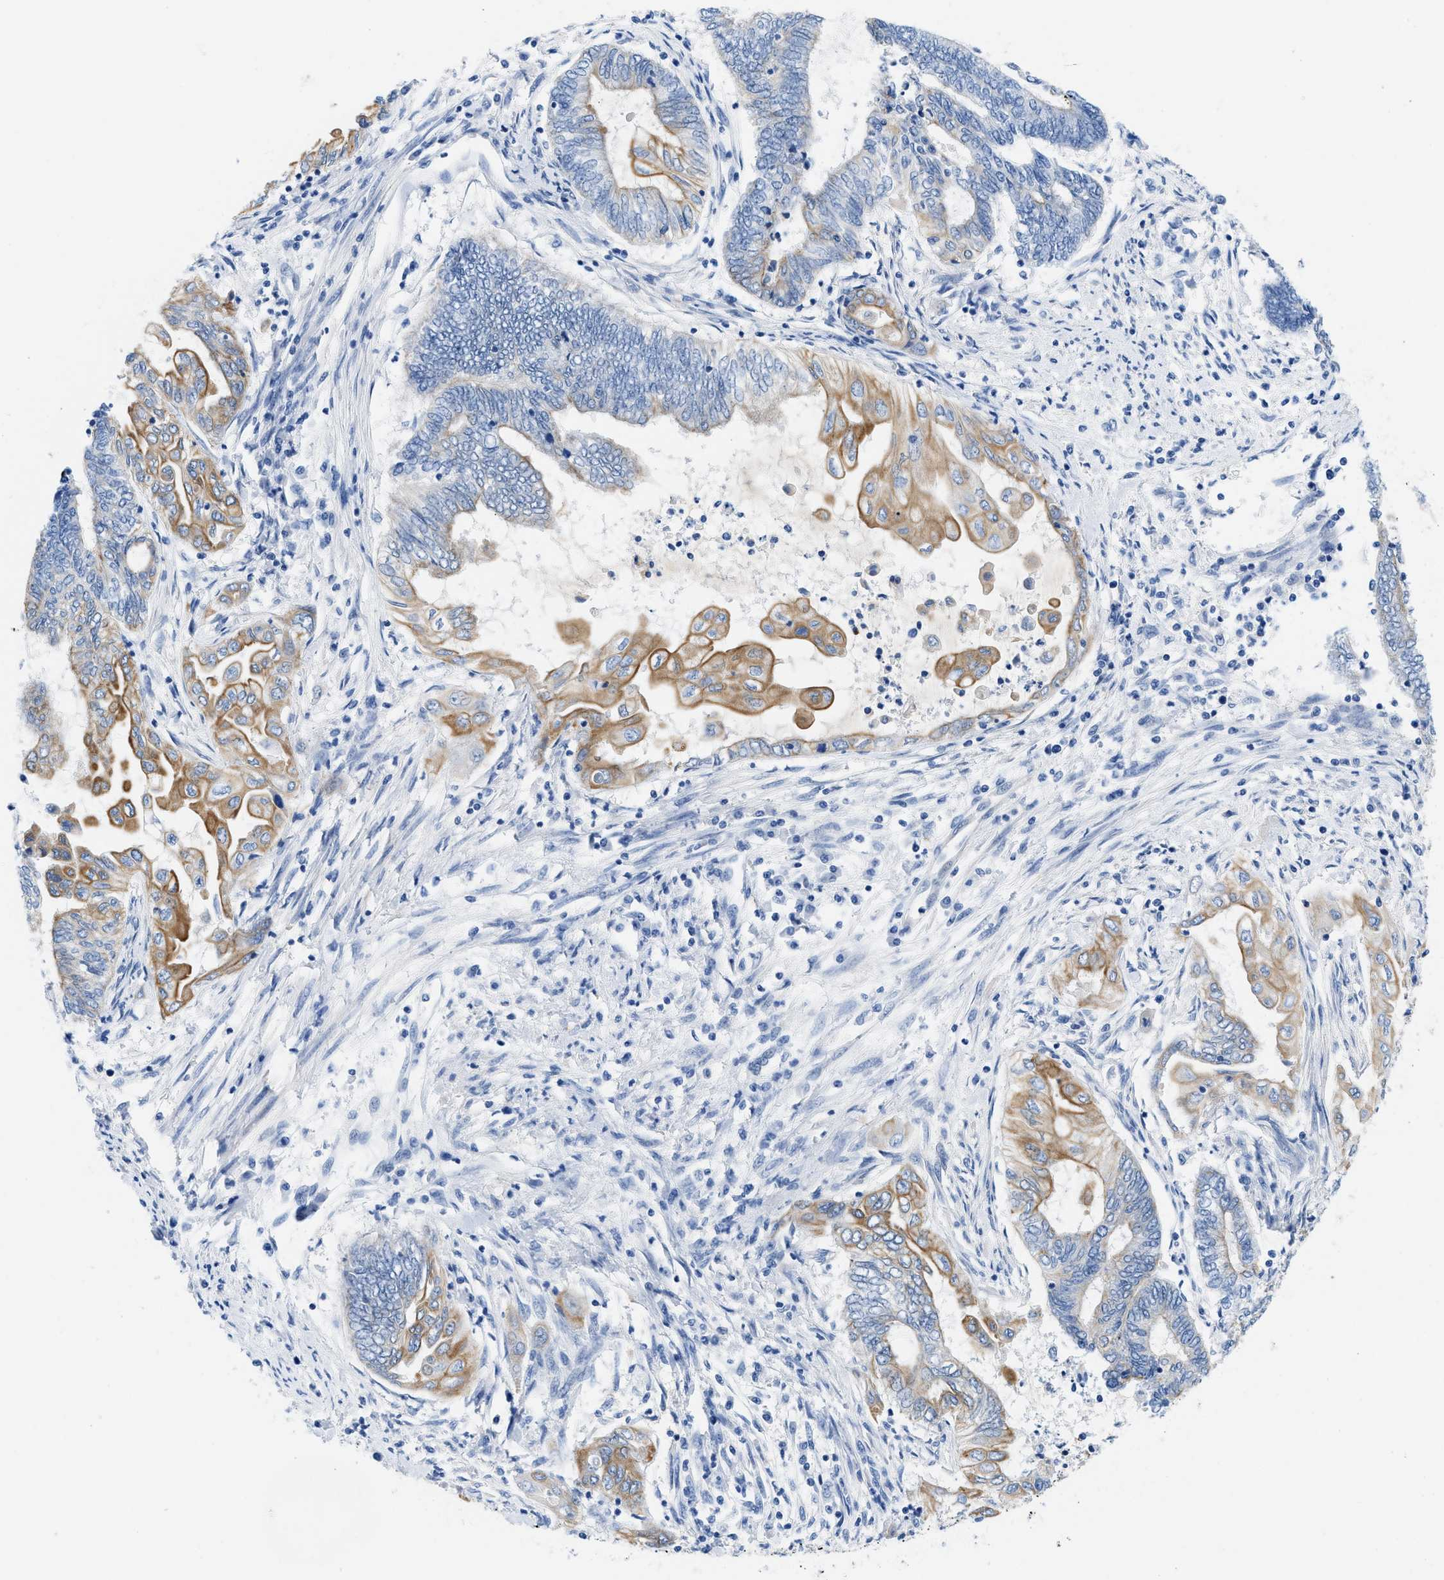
{"staining": {"intensity": "moderate", "quantity": "25%-75%", "location": "cytoplasmic/membranous"}, "tissue": "endometrial cancer", "cell_type": "Tumor cells", "image_type": "cancer", "snomed": [{"axis": "morphology", "description": "Adenocarcinoma, NOS"}, {"axis": "topography", "description": "Uterus"}, {"axis": "topography", "description": "Endometrium"}], "caption": "About 25%-75% of tumor cells in human endometrial cancer (adenocarcinoma) reveal moderate cytoplasmic/membranous protein staining as visualized by brown immunohistochemical staining.", "gene": "BPGM", "patient": {"sex": "female", "age": 70}}